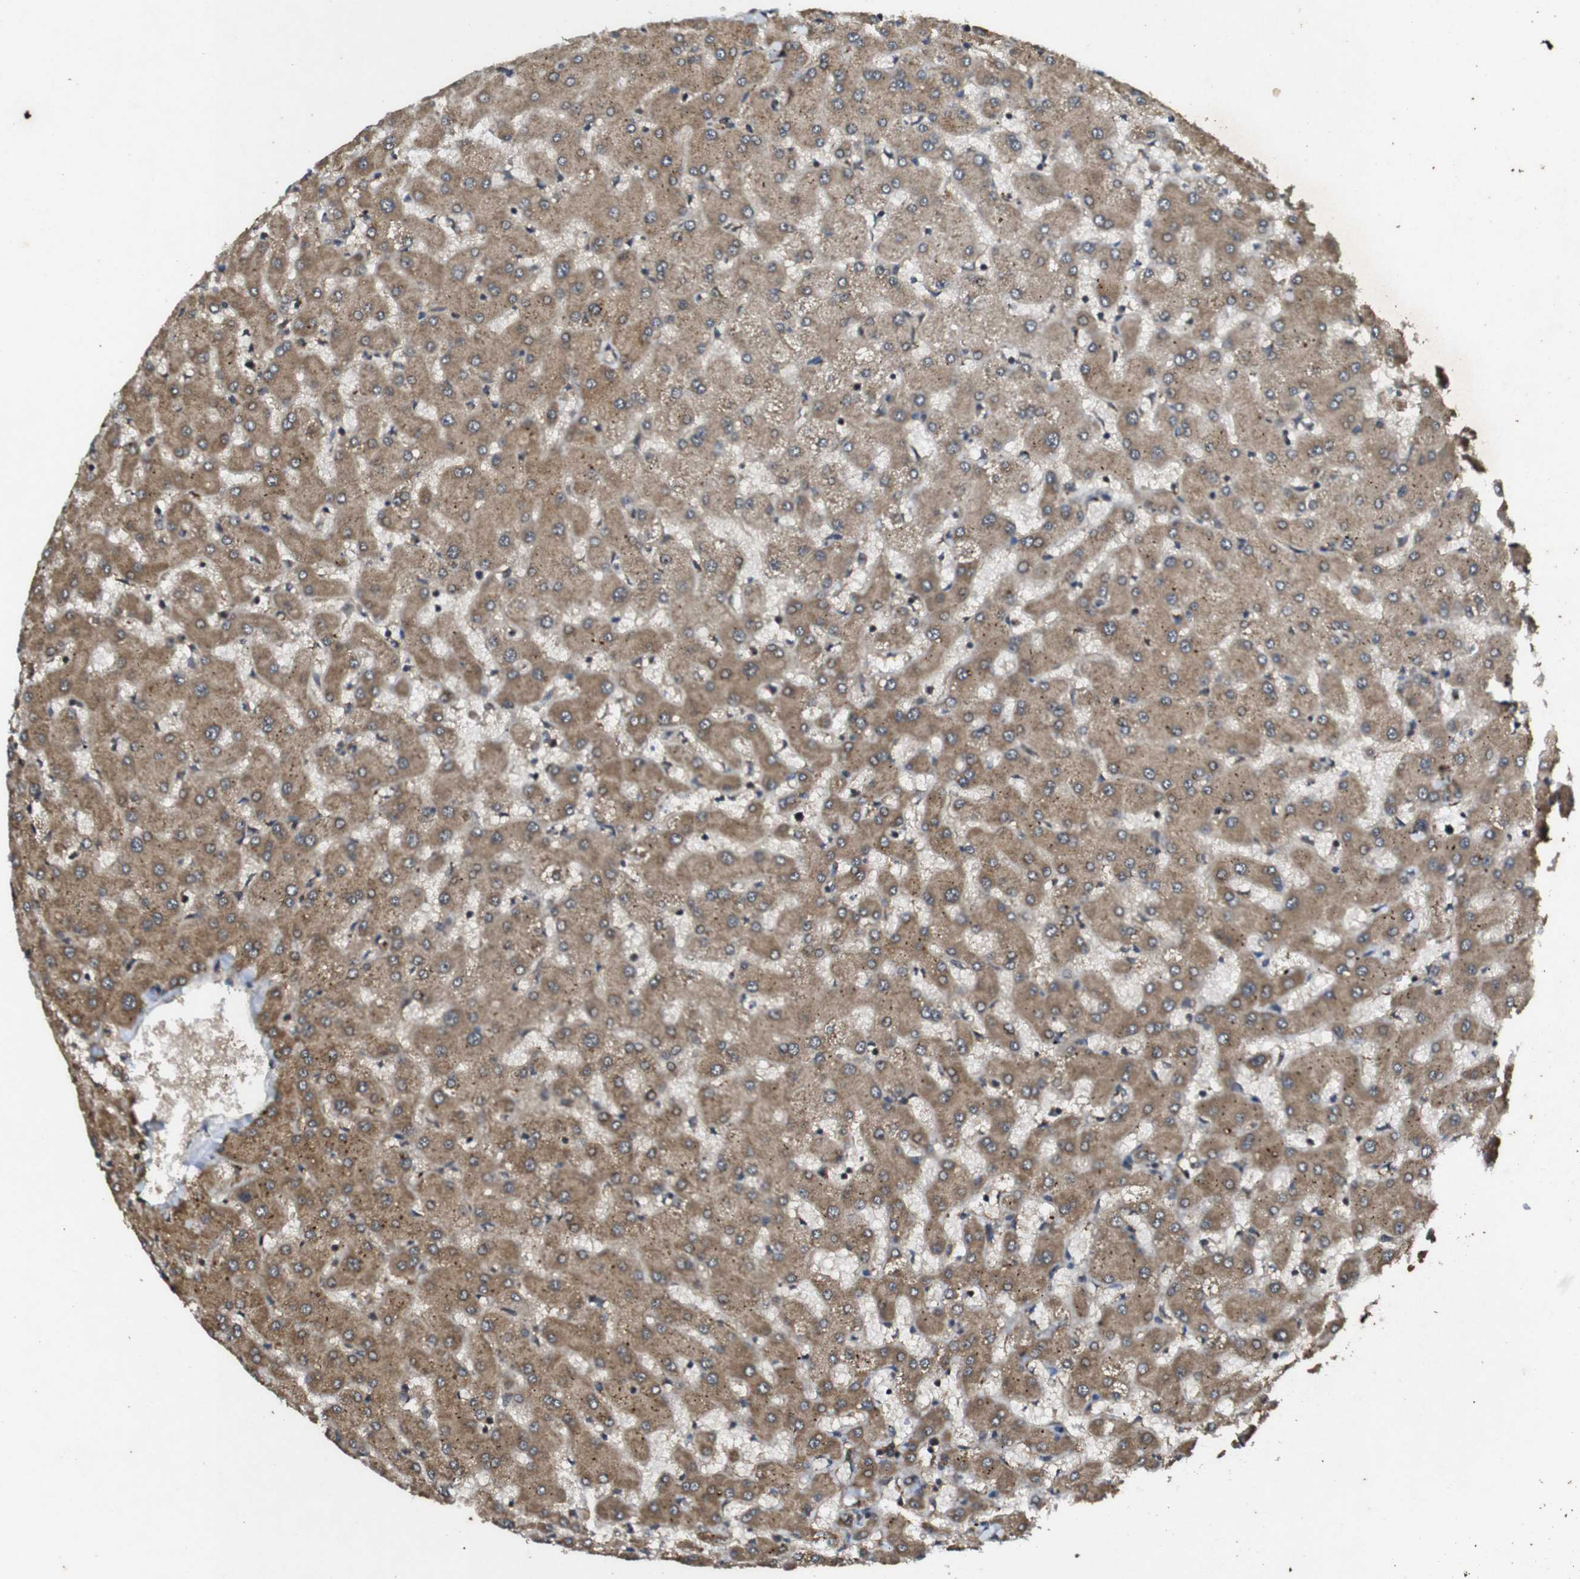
{"staining": {"intensity": "moderate", "quantity": ">75%", "location": "cytoplasmic/membranous"}, "tissue": "liver", "cell_type": "Cholangiocytes", "image_type": "normal", "snomed": [{"axis": "morphology", "description": "Normal tissue, NOS"}, {"axis": "topography", "description": "Liver"}], "caption": "Liver stained for a protein (brown) reveals moderate cytoplasmic/membranous positive positivity in approximately >75% of cholangiocytes.", "gene": "RIPK1", "patient": {"sex": "female", "age": 63}}